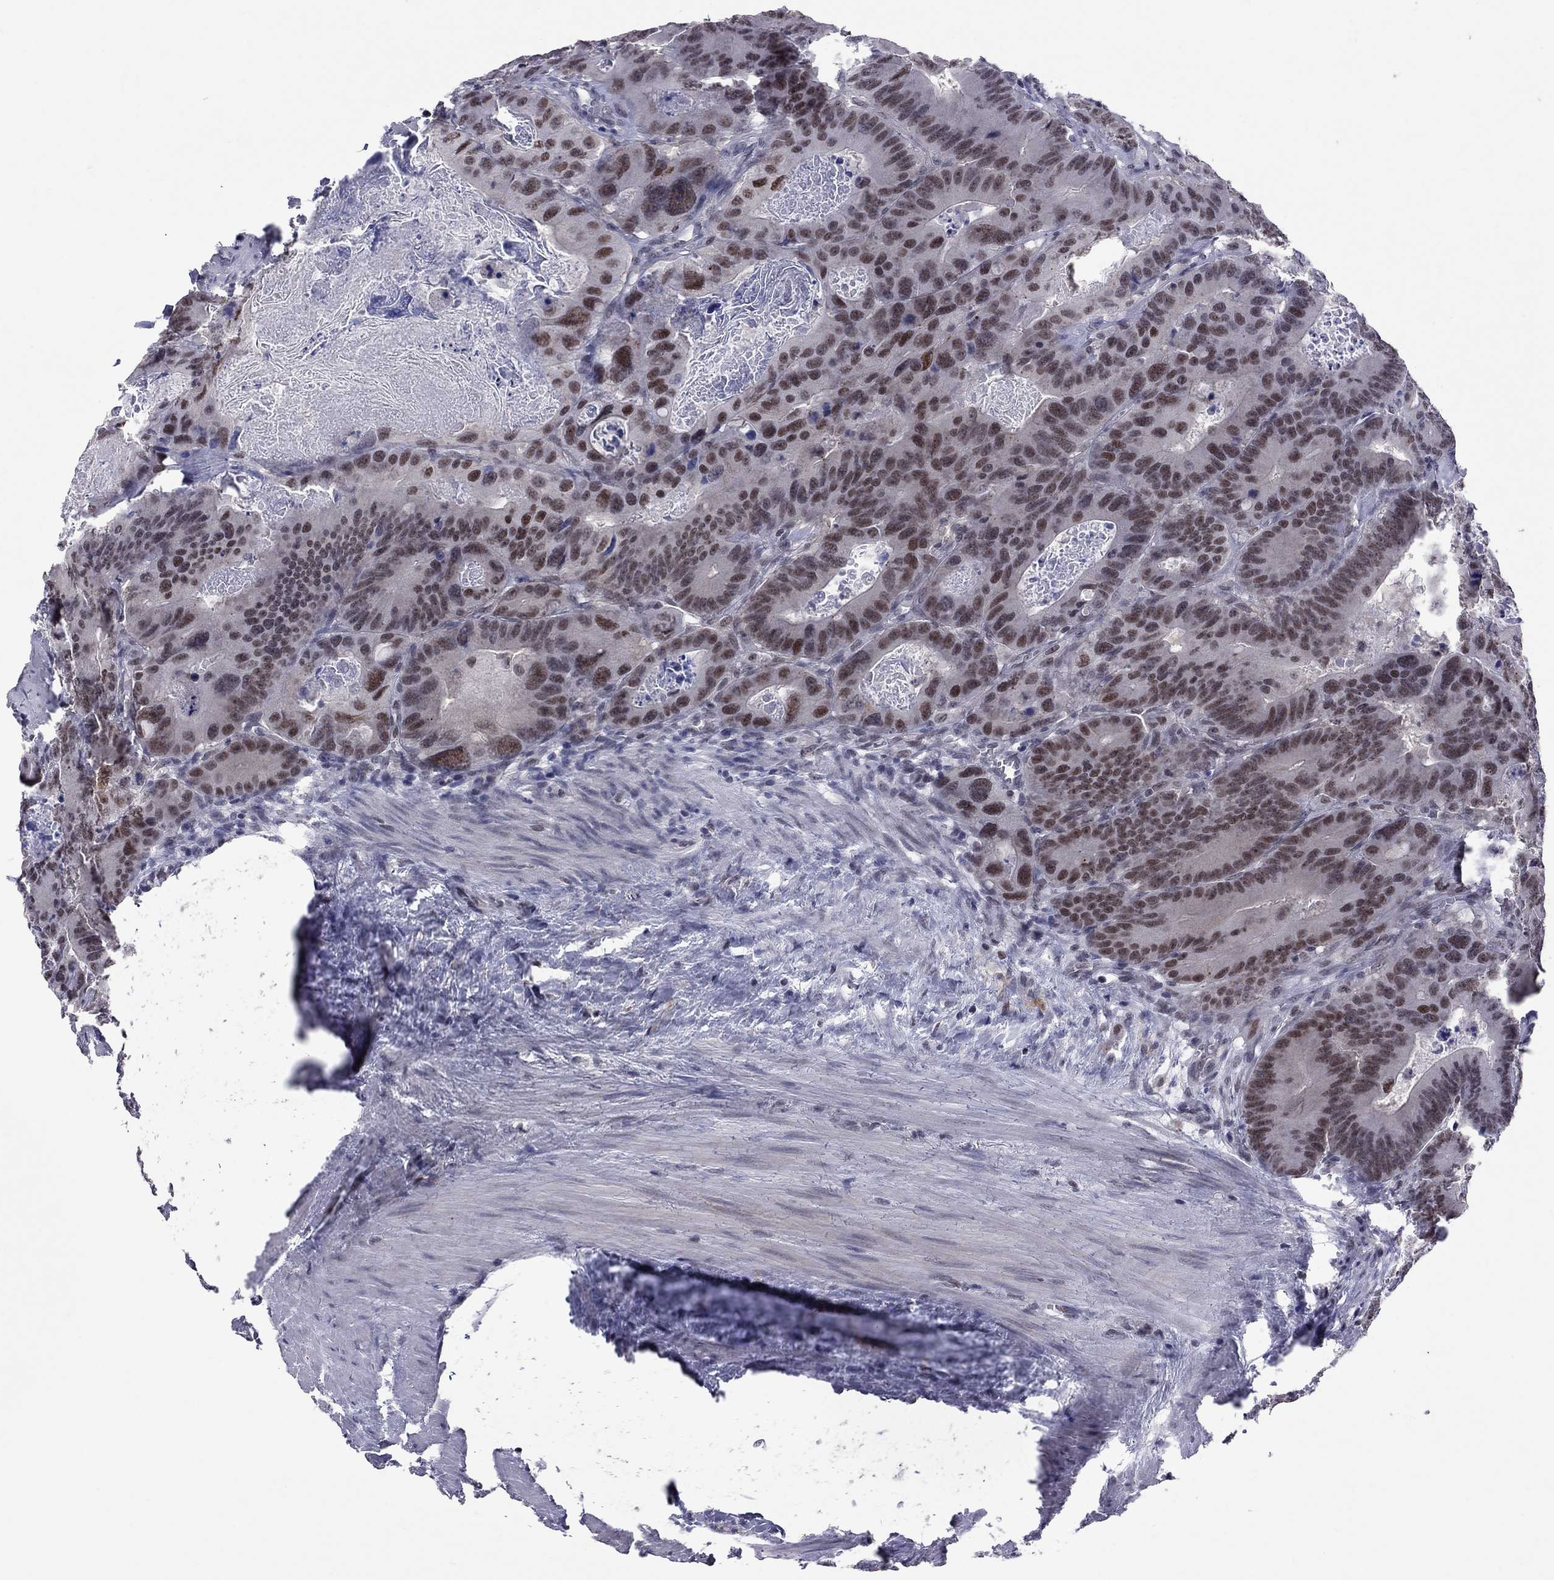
{"staining": {"intensity": "moderate", "quantity": "25%-75%", "location": "nuclear"}, "tissue": "colorectal cancer", "cell_type": "Tumor cells", "image_type": "cancer", "snomed": [{"axis": "morphology", "description": "Adenocarcinoma, NOS"}, {"axis": "topography", "description": "Rectum"}], "caption": "Tumor cells exhibit moderate nuclear expression in about 25%-75% of cells in colorectal adenocarcinoma. (Brightfield microscopy of DAB IHC at high magnification).", "gene": "TAF9", "patient": {"sex": "male", "age": 64}}